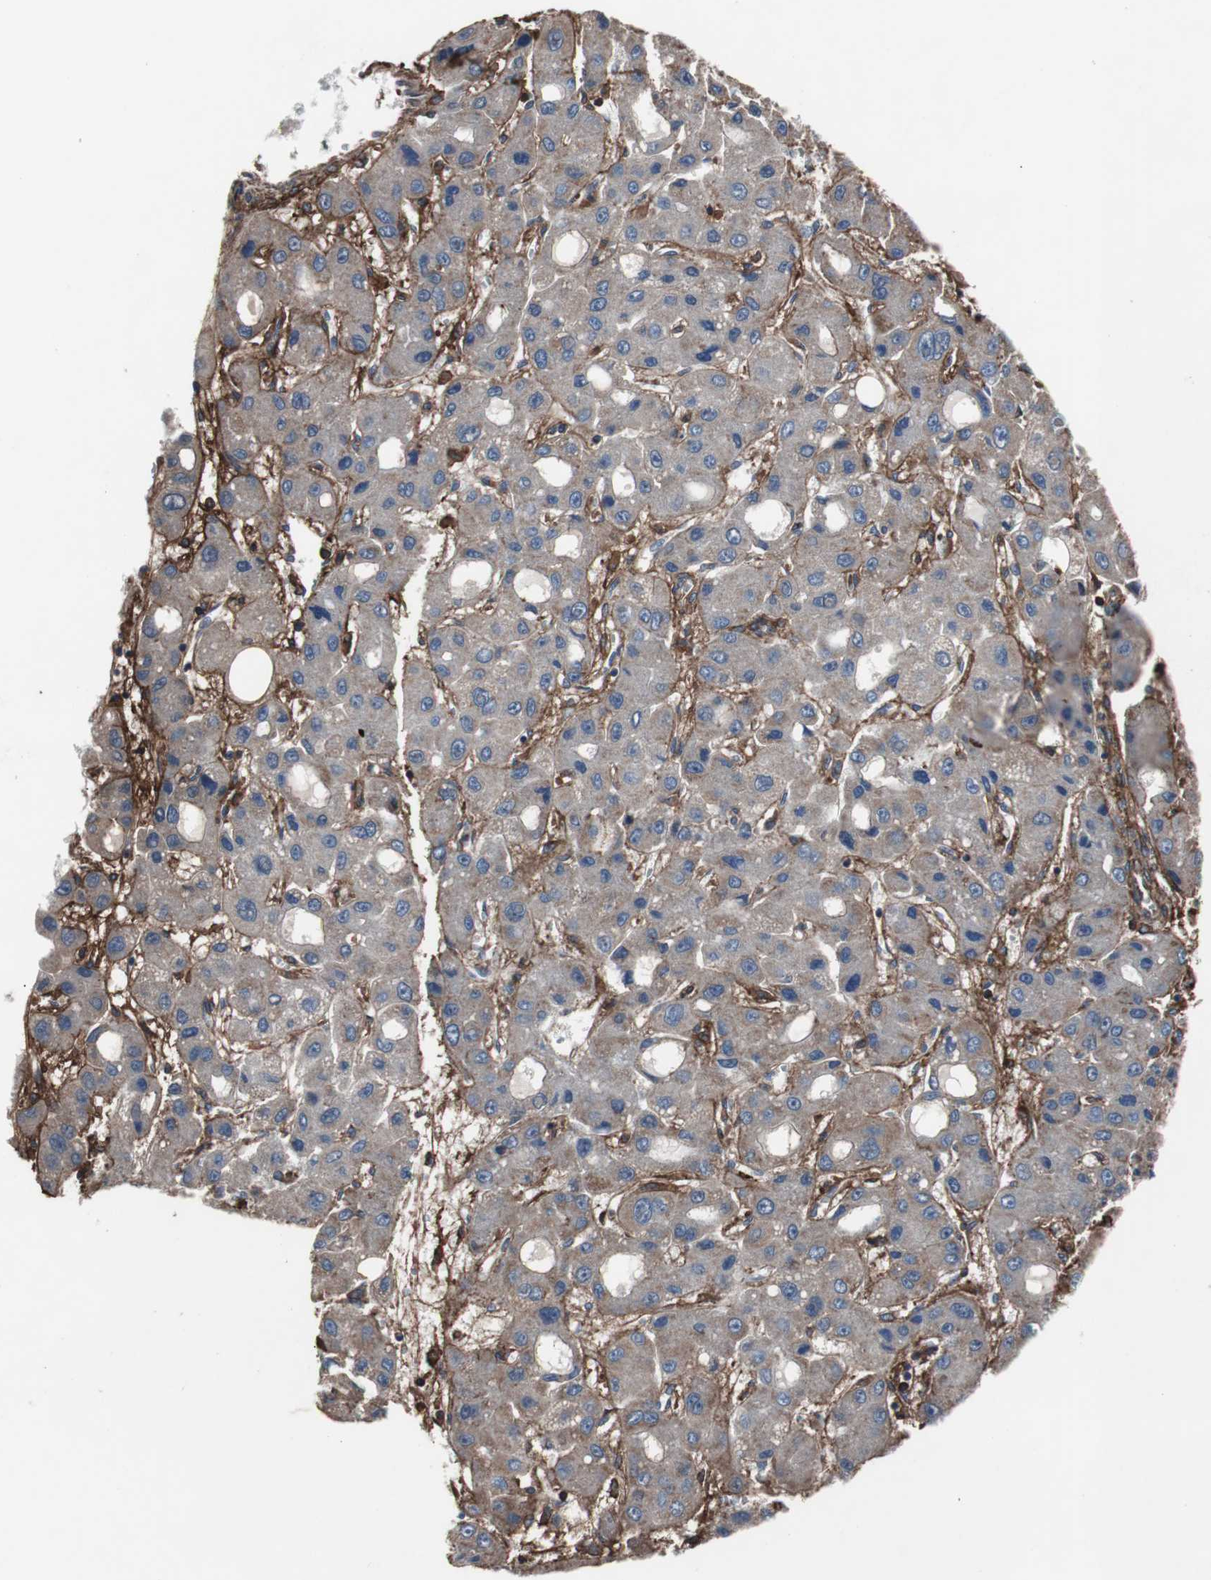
{"staining": {"intensity": "negative", "quantity": "none", "location": "none"}, "tissue": "liver cancer", "cell_type": "Tumor cells", "image_type": "cancer", "snomed": [{"axis": "morphology", "description": "Carcinoma, Hepatocellular, NOS"}, {"axis": "topography", "description": "Liver"}], "caption": "Human liver cancer stained for a protein using immunohistochemistry (IHC) exhibits no staining in tumor cells.", "gene": "COL6A2", "patient": {"sex": "male", "age": 55}}